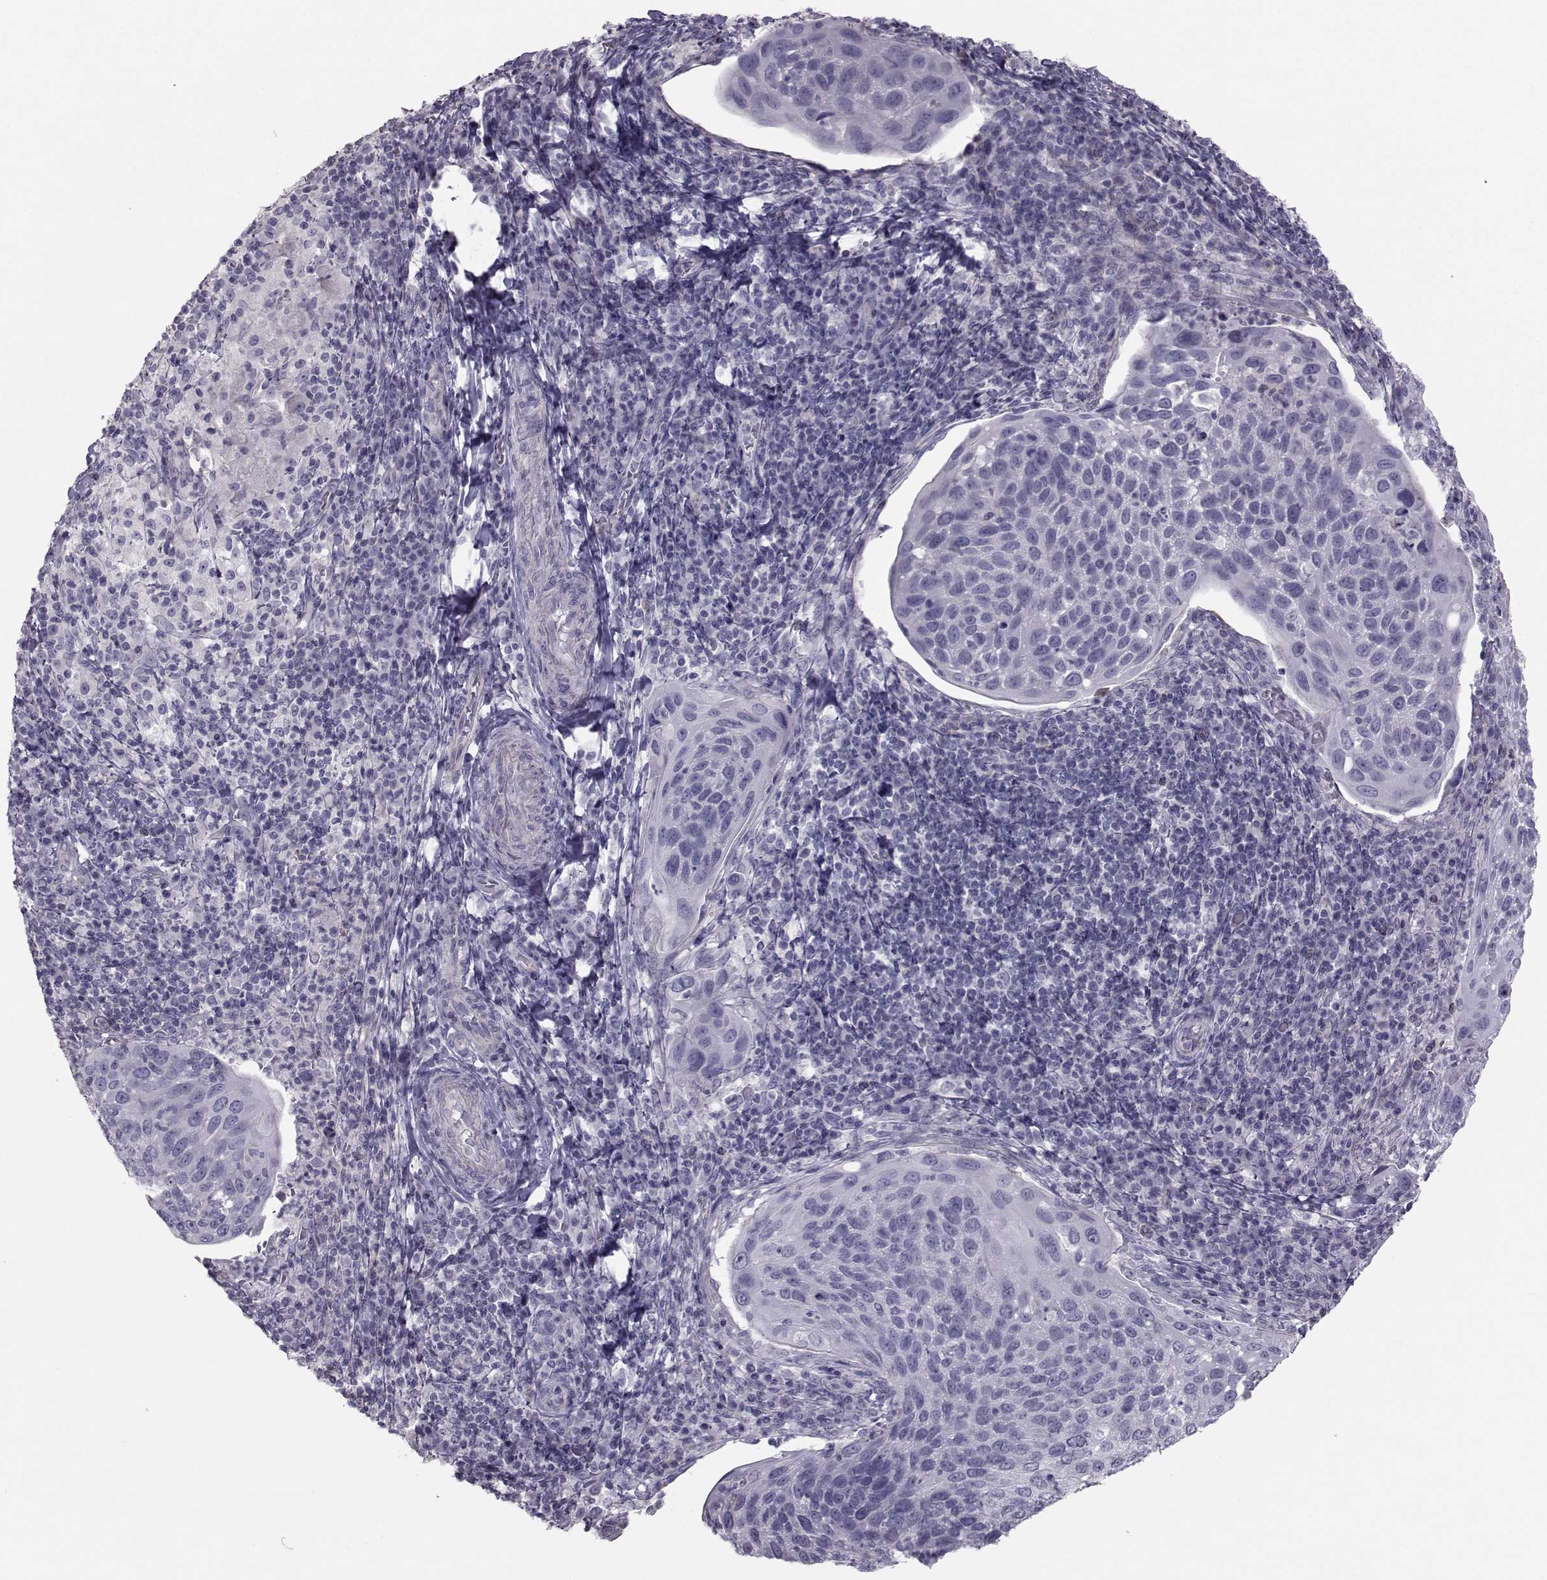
{"staining": {"intensity": "negative", "quantity": "none", "location": "none"}, "tissue": "cervical cancer", "cell_type": "Tumor cells", "image_type": "cancer", "snomed": [{"axis": "morphology", "description": "Squamous cell carcinoma, NOS"}, {"axis": "topography", "description": "Cervix"}], "caption": "A high-resolution micrograph shows immunohistochemistry (IHC) staining of cervical squamous cell carcinoma, which shows no significant expression in tumor cells. The staining was performed using DAB to visualize the protein expression in brown, while the nuclei were stained in blue with hematoxylin (Magnification: 20x).", "gene": "GARIN3", "patient": {"sex": "female", "age": 54}}